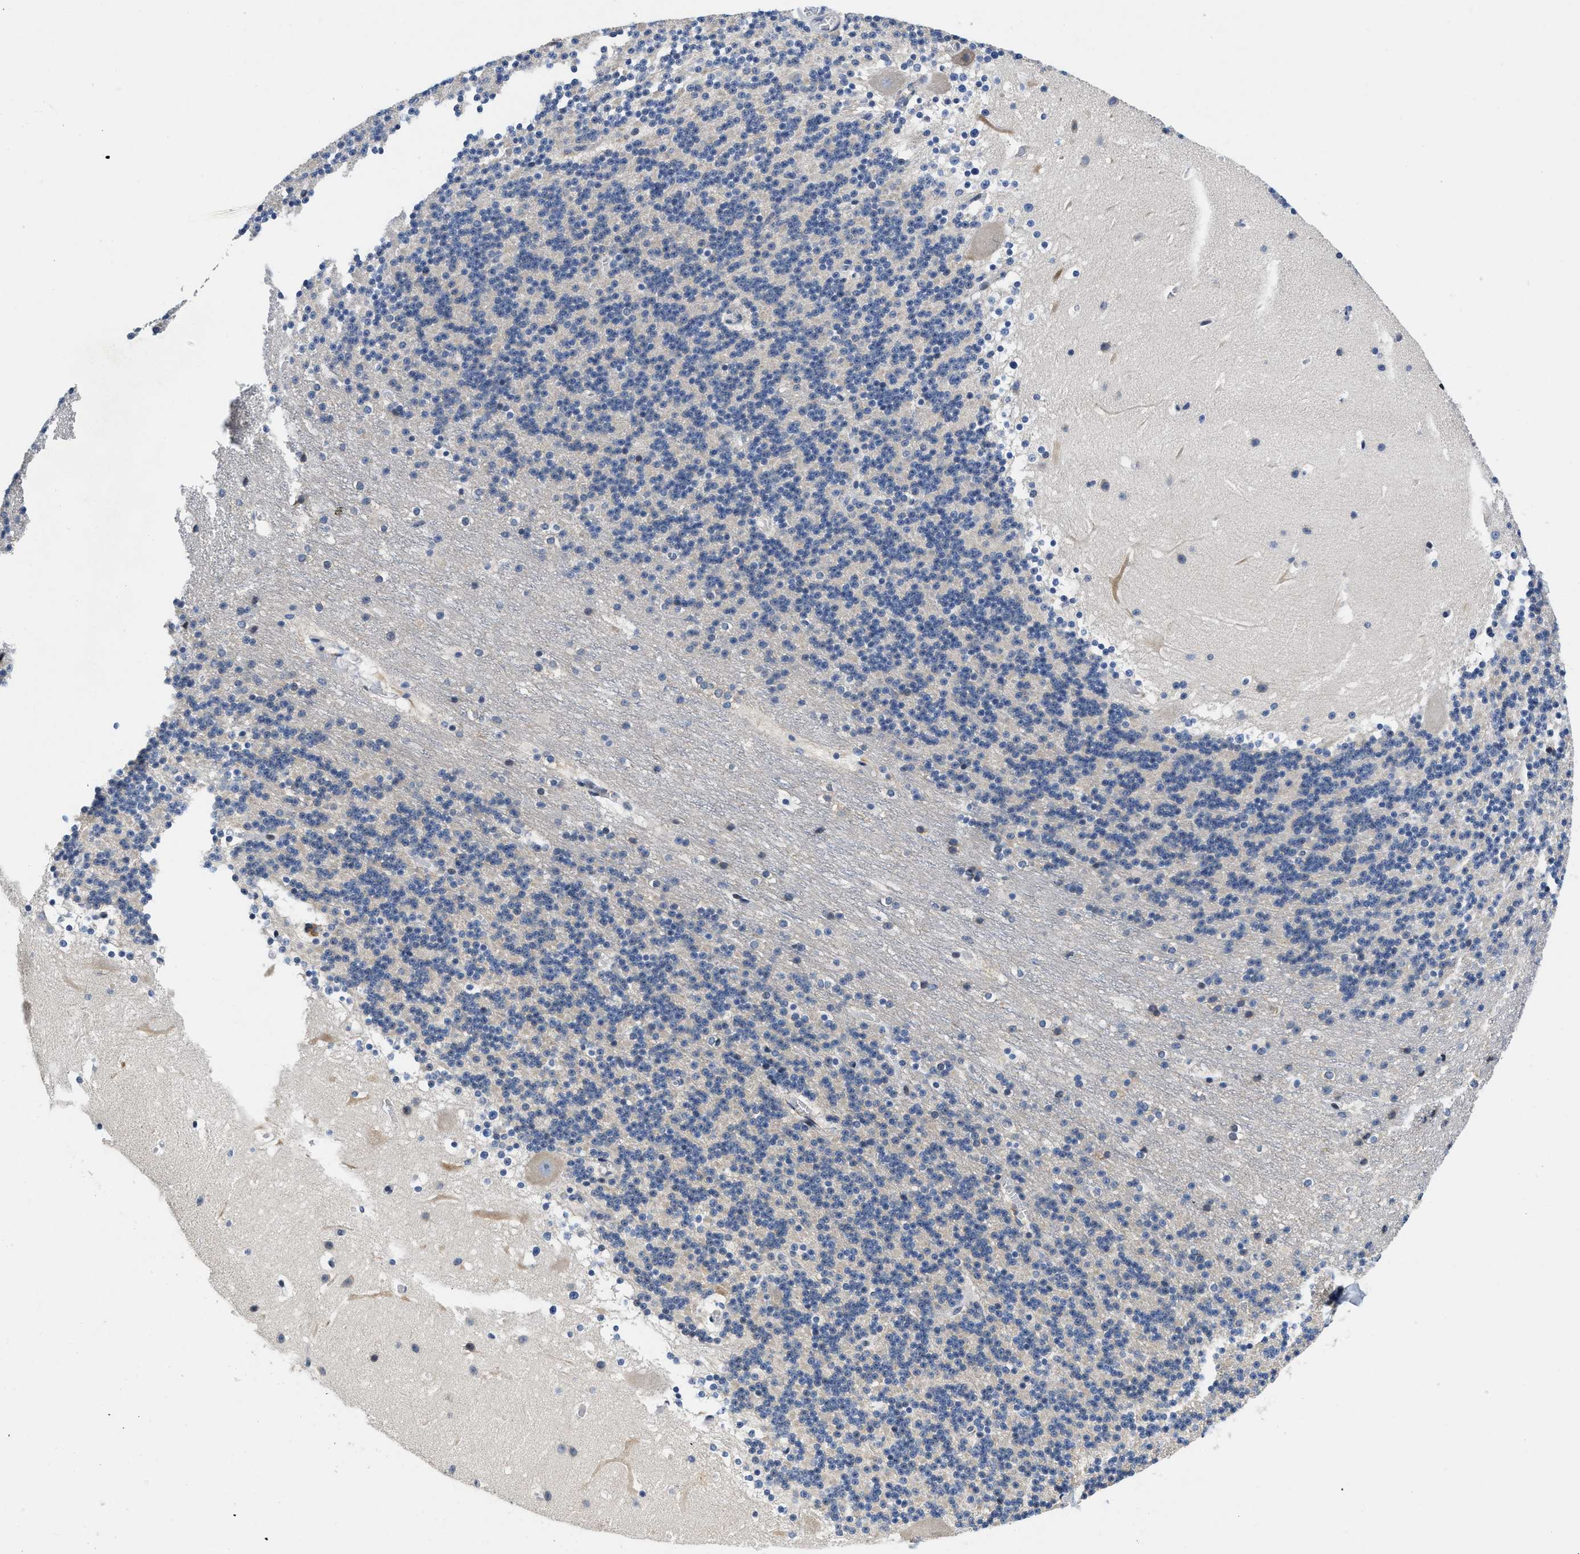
{"staining": {"intensity": "negative", "quantity": "none", "location": "none"}, "tissue": "cerebellum", "cell_type": "Cells in granular layer", "image_type": "normal", "snomed": [{"axis": "morphology", "description": "Normal tissue, NOS"}, {"axis": "topography", "description": "Cerebellum"}], "caption": "IHC micrograph of benign cerebellum: cerebellum stained with DAB (3,3'-diaminobenzidine) reveals no significant protein positivity in cells in granular layer. Nuclei are stained in blue.", "gene": "VIP", "patient": {"sex": "male", "age": 45}}